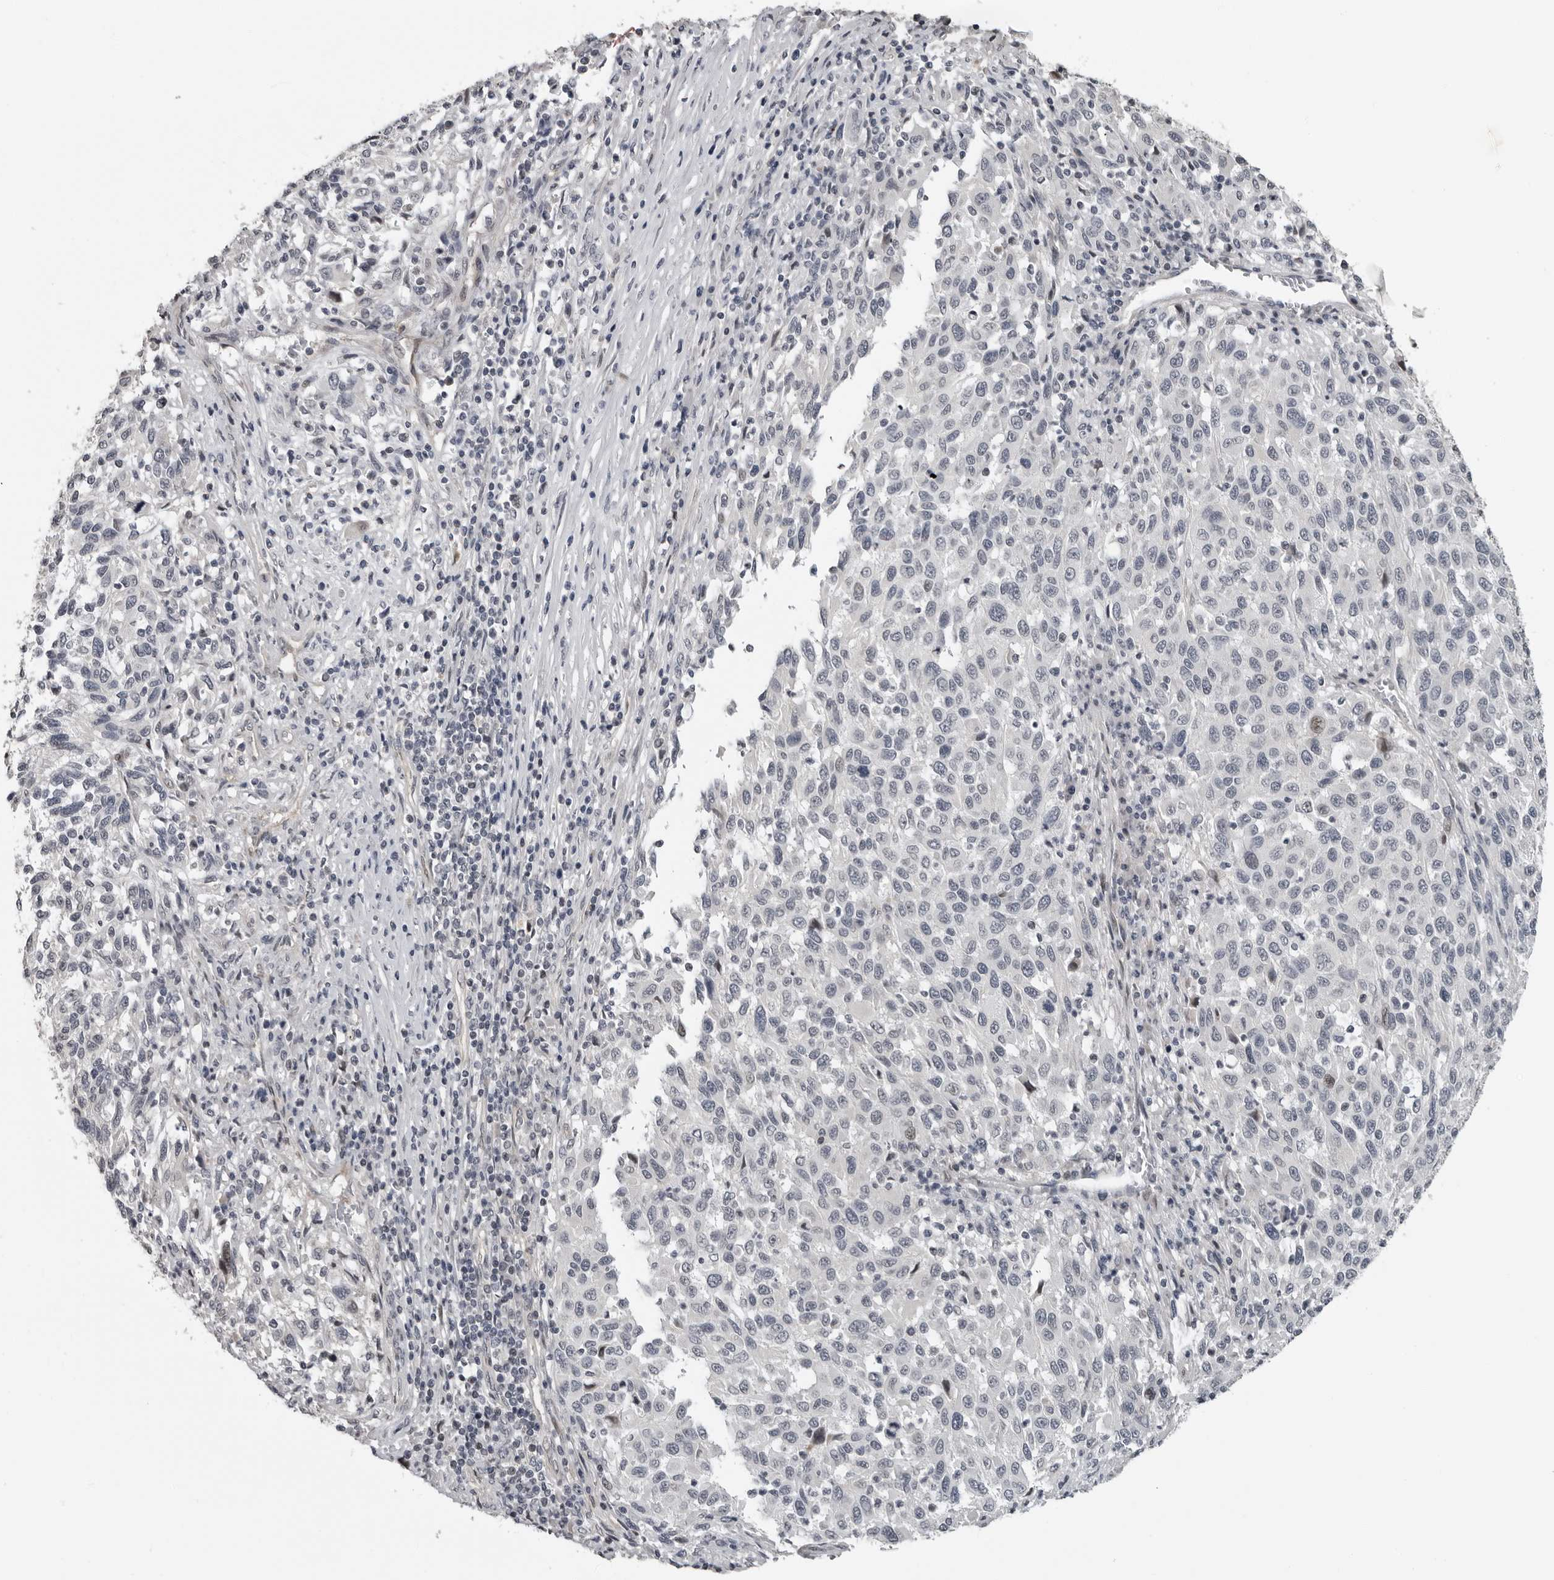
{"staining": {"intensity": "negative", "quantity": "none", "location": "none"}, "tissue": "melanoma", "cell_type": "Tumor cells", "image_type": "cancer", "snomed": [{"axis": "morphology", "description": "Malignant melanoma, Metastatic site"}, {"axis": "topography", "description": "Lymph node"}], "caption": "The histopathology image exhibits no significant expression in tumor cells of malignant melanoma (metastatic site).", "gene": "PRRX2", "patient": {"sex": "male", "age": 61}}